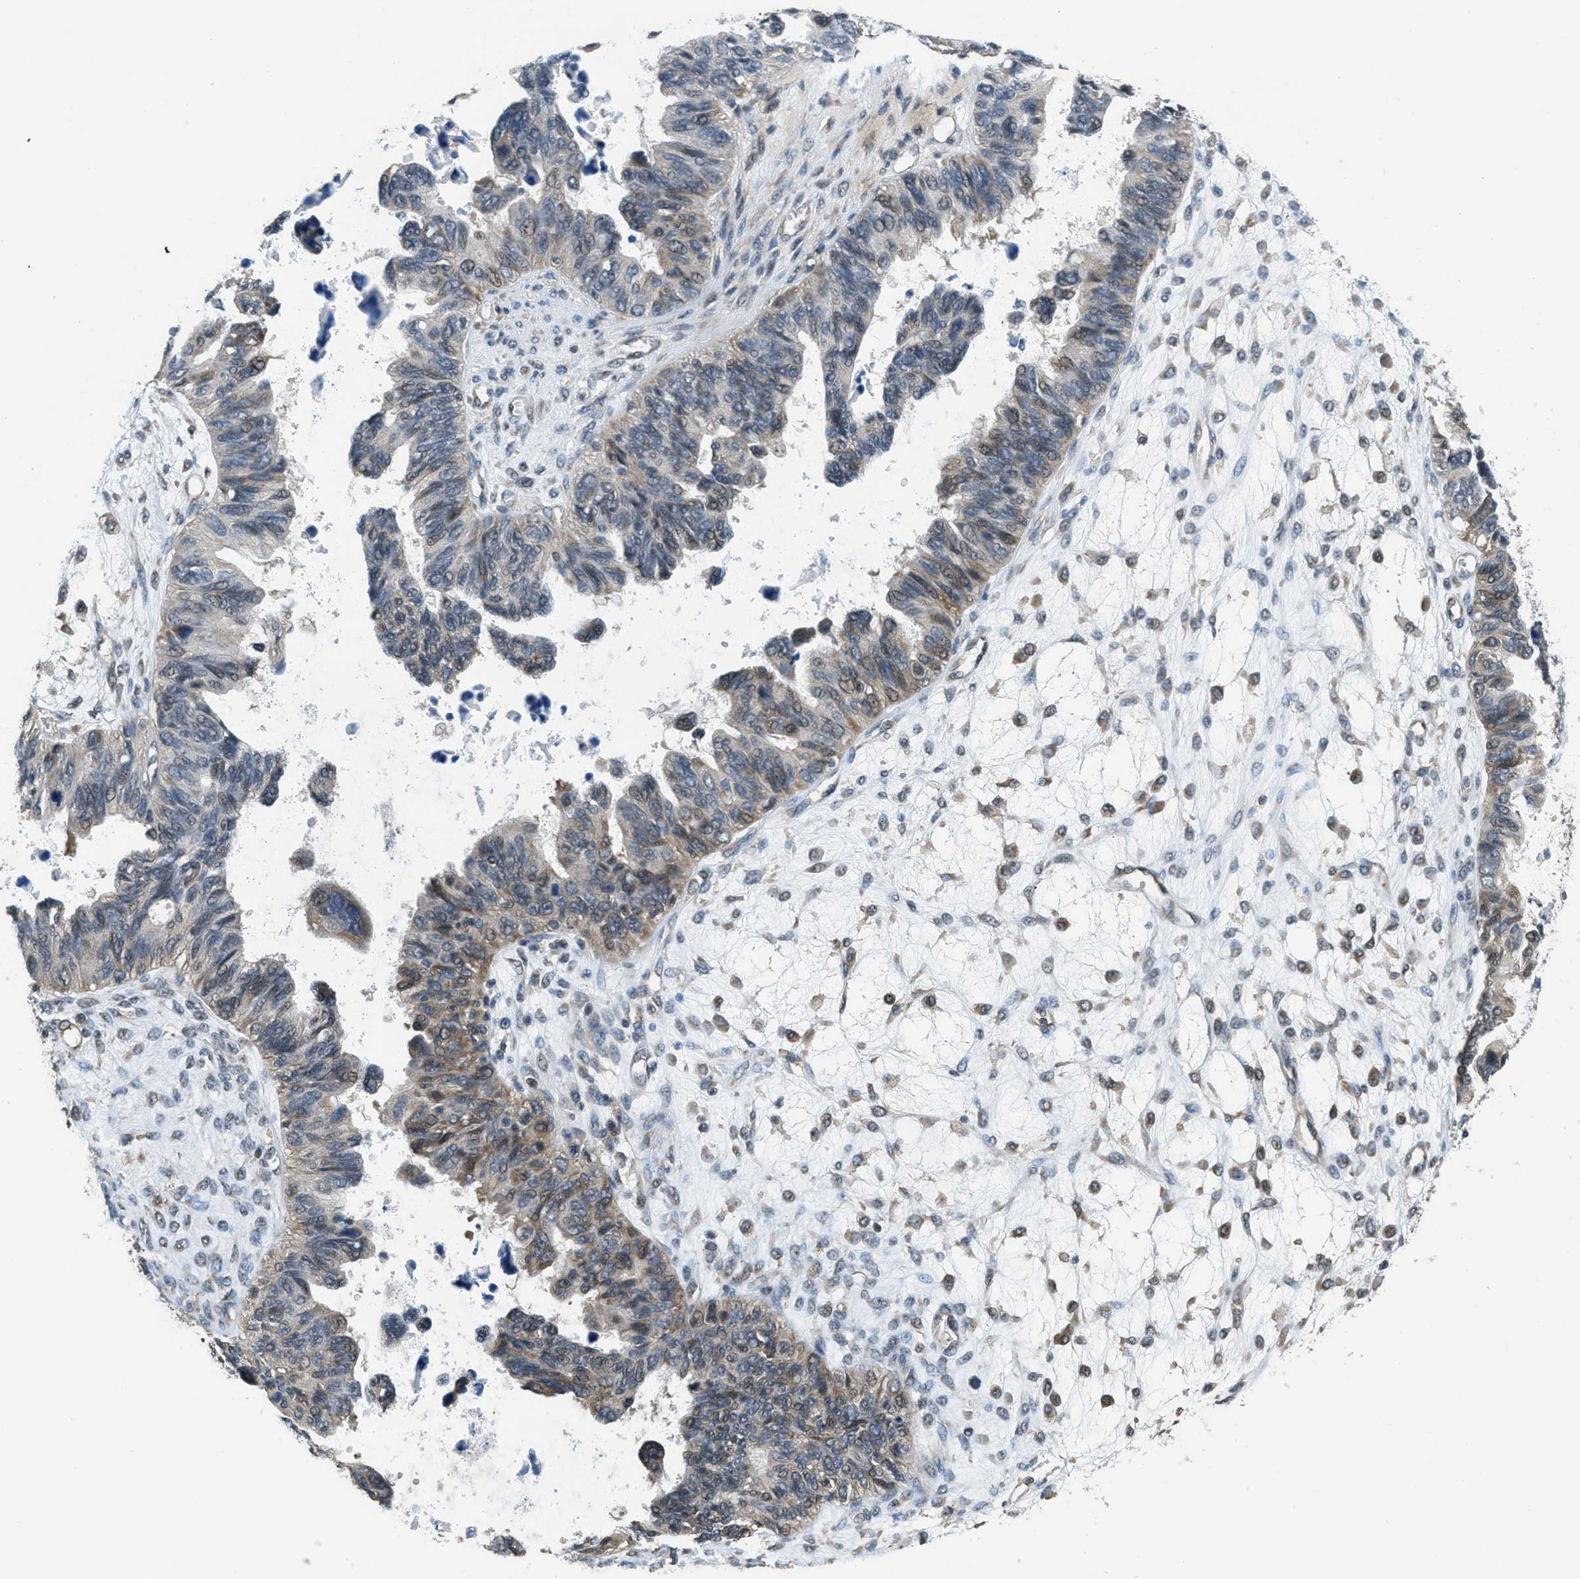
{"staining": {"intensity": "moderate", "quantity": "<25%", "location": "cytoplasmic/membranous,nuclear"}, "tissue": "ovarian cancer", "cell_type": "Tumor cells", "image_type": "cancer", "snomed": [{"axis": "morphology", "description": "Cystadenocarcinoma, serous, NOS"}, {"axis": "topography", "description": "Ovary"}], "caption": "Serous cystadenocarcinoma (ovarian) stained with DAB IHC shows low levels of moderate cytoplasmic/membranous and nuclear expression in about <25% of tumor cells.", "gene": "NAT1", "patient": {"sex": "female", "age": 79}}